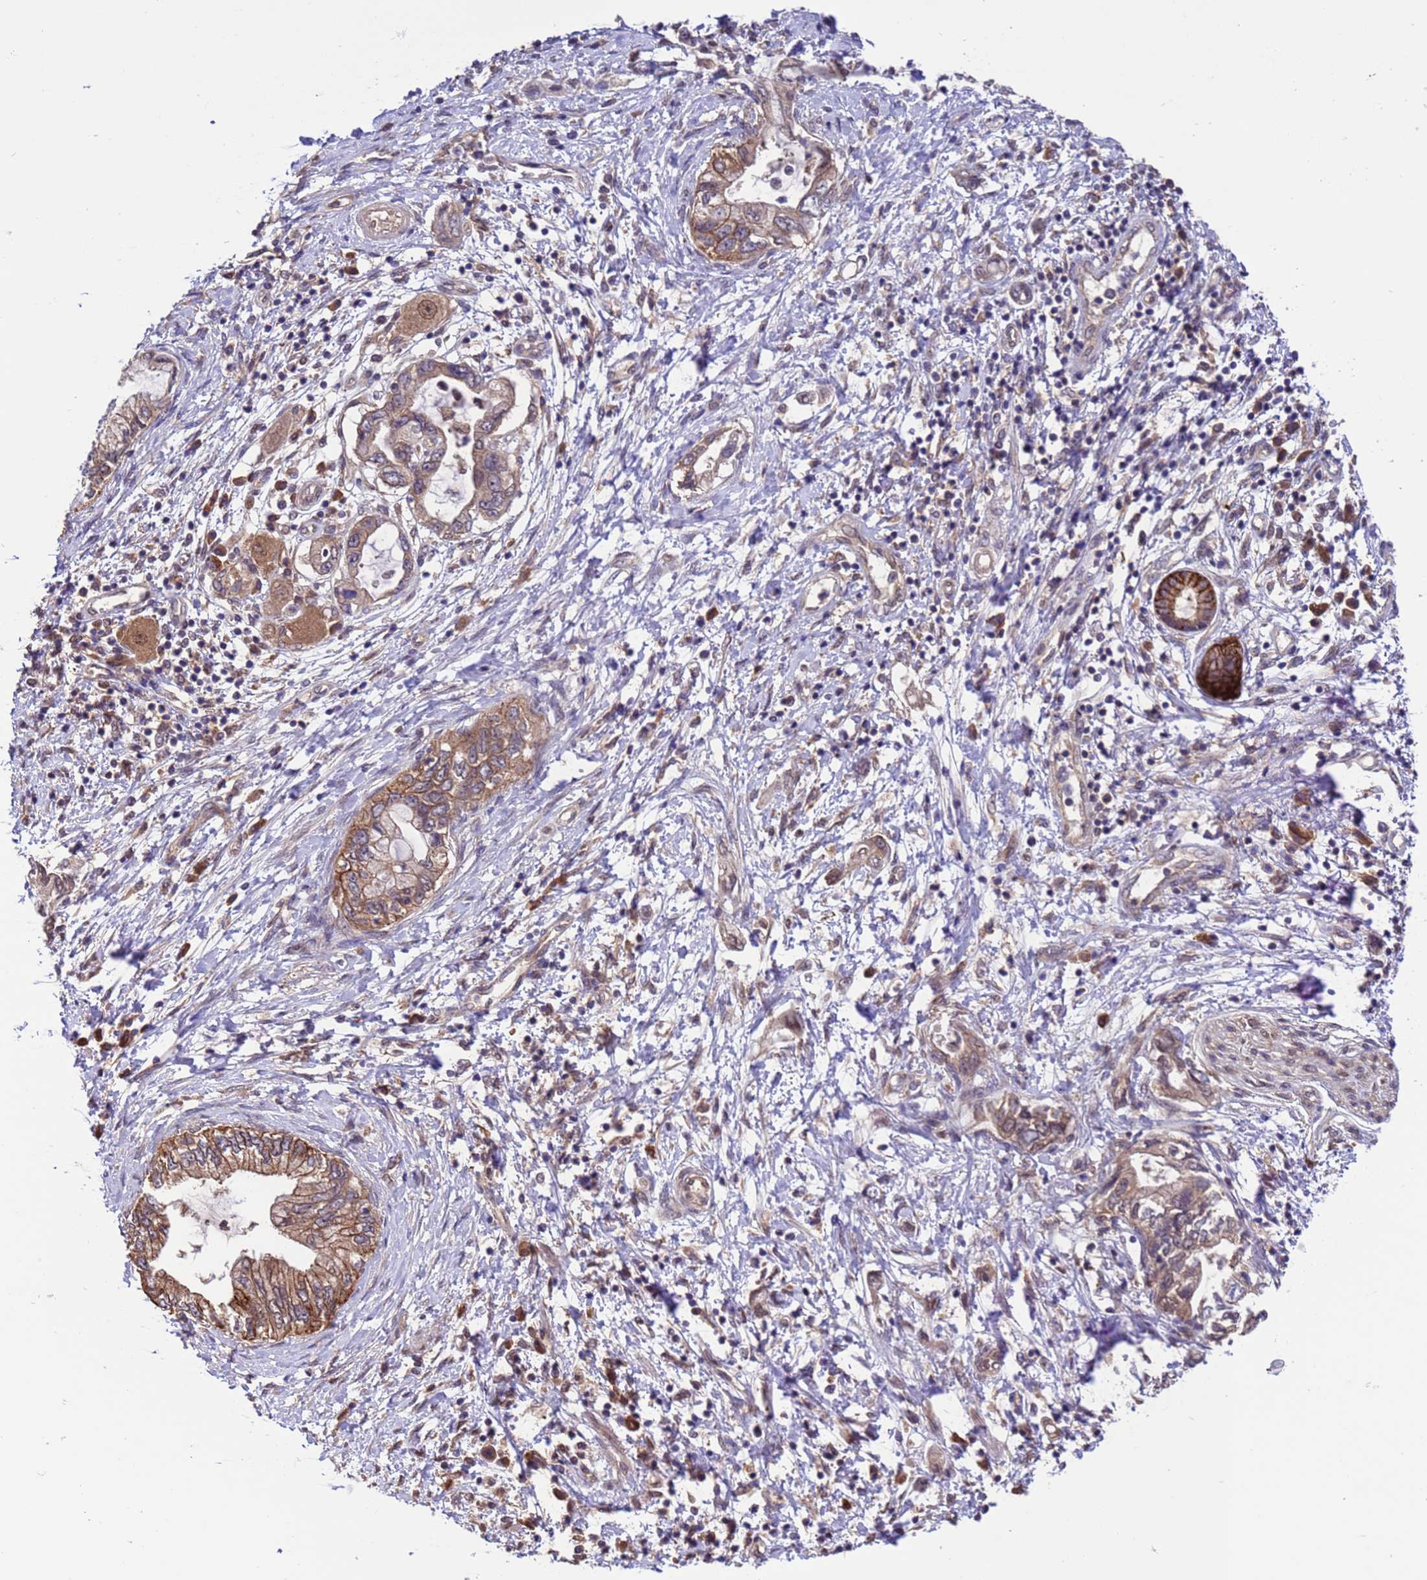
{"staining": {"intensity": "moderate", "quantity": ">75%", "location": "cytoplasmic/membranous"}, "tissue": "pancreatic cancer", "cell_type": "Tumor cells", "image_type": "cancer", "snomed": [{"axis": "morphology", "description": "Adenocarcinoma, NOS"}, {"axis": "topography", "description": "Pancreas"}], "caption": "A brown stain shows moderate cytoplasmic/membranous staining of a protein in human pancreatic cancer (adenocarcinoma) tumor cells.", "gene": "ZFP69B", "patient": {"sex": "female", "age": 73}}